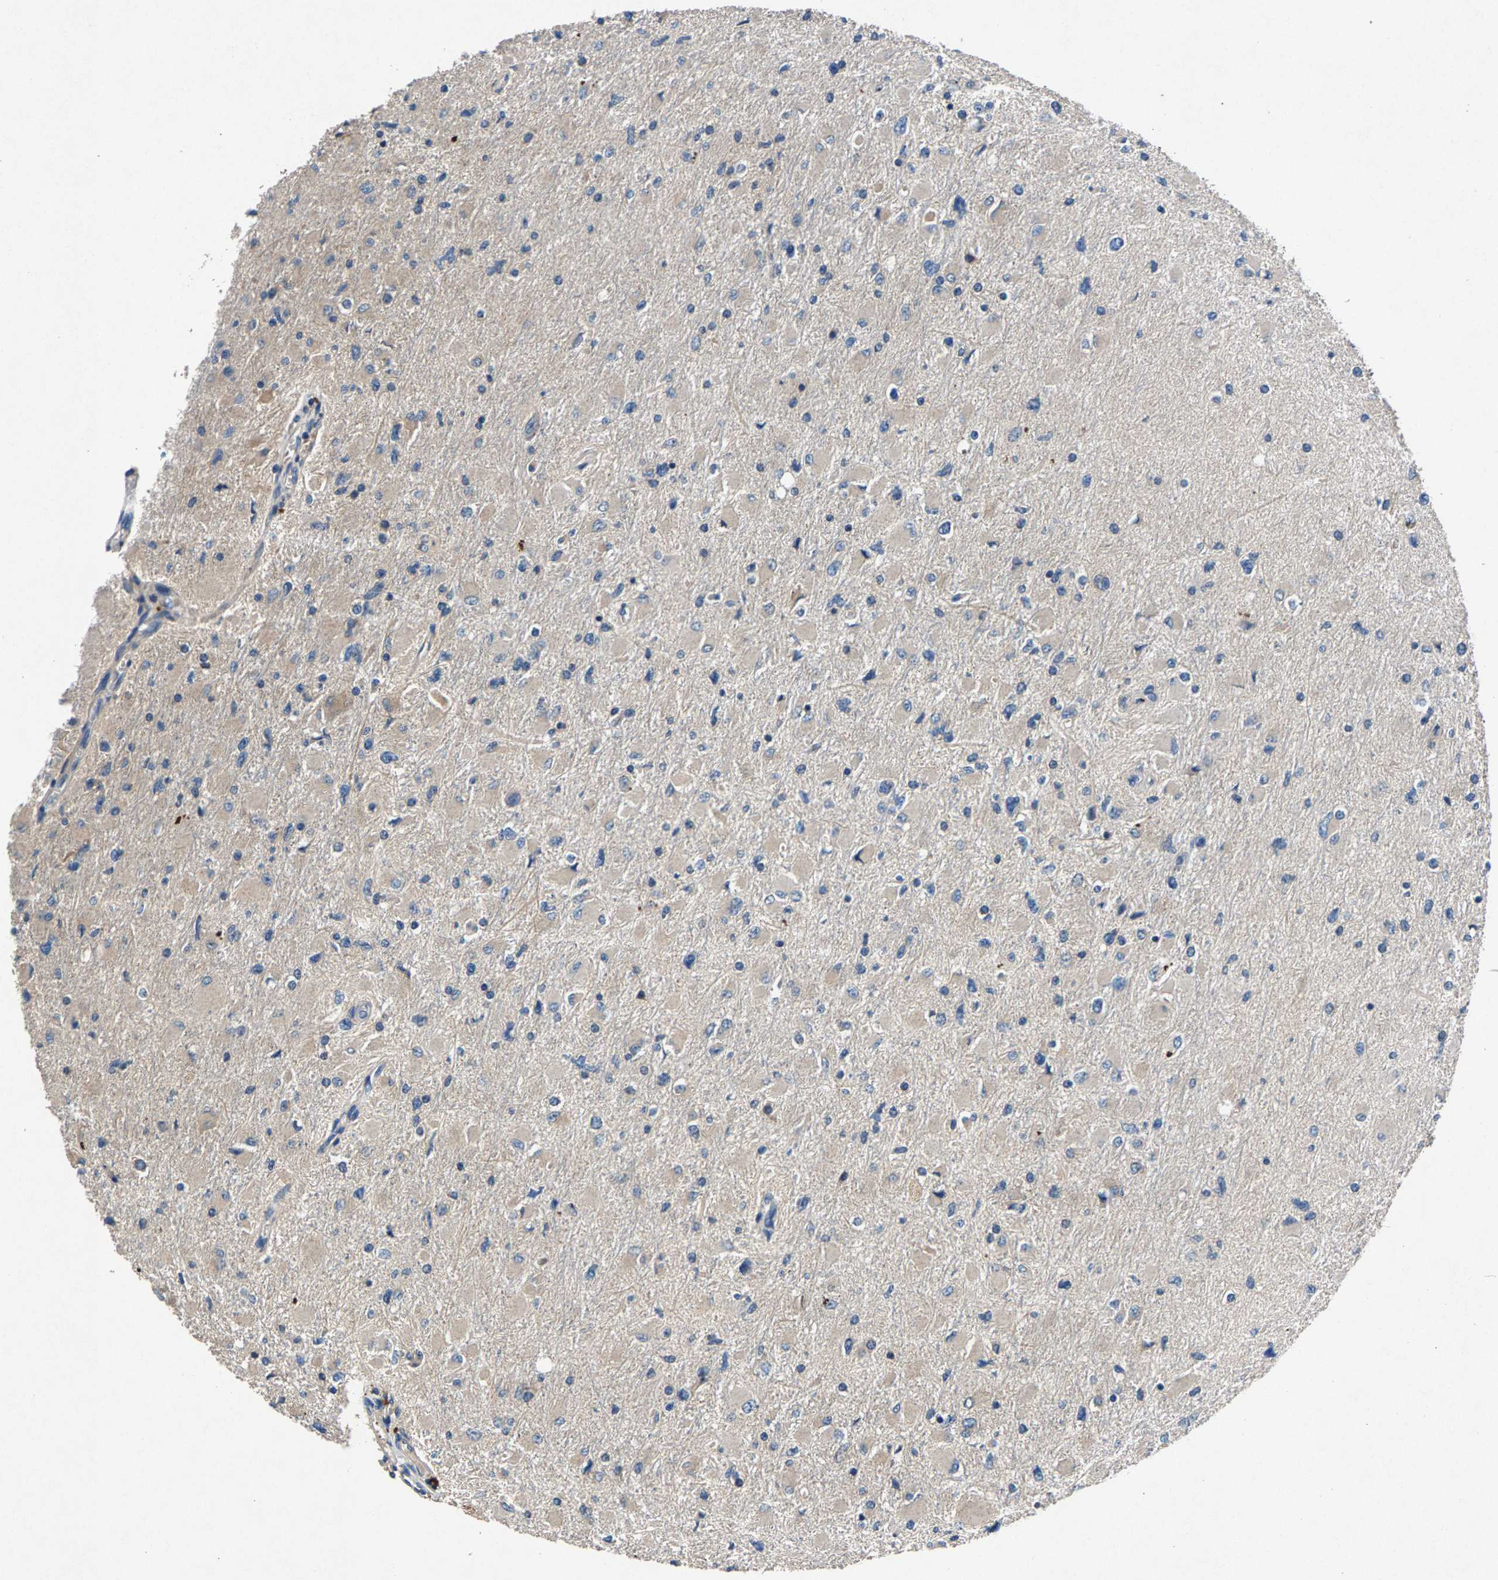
{"staining": {"intensity": "negative", "quantity": "none", "location": "none"}, "tissue": "glioma", "cell_type": "Tumor cells", "image_type": "cancer", "snomed": [{"axis": "morphology", "description": "Glioma, malignant, High grade"}, {"axis": "topography", "description": "Cerebral cortex"}], "caption": "Human high-grade glioma (malignant) stained for a protein using immunohistochemistry (IHC) reveals no staining in tumor cells.", "gene": "PRXL2C", "patient": {"sex": "female", "age": 36}}